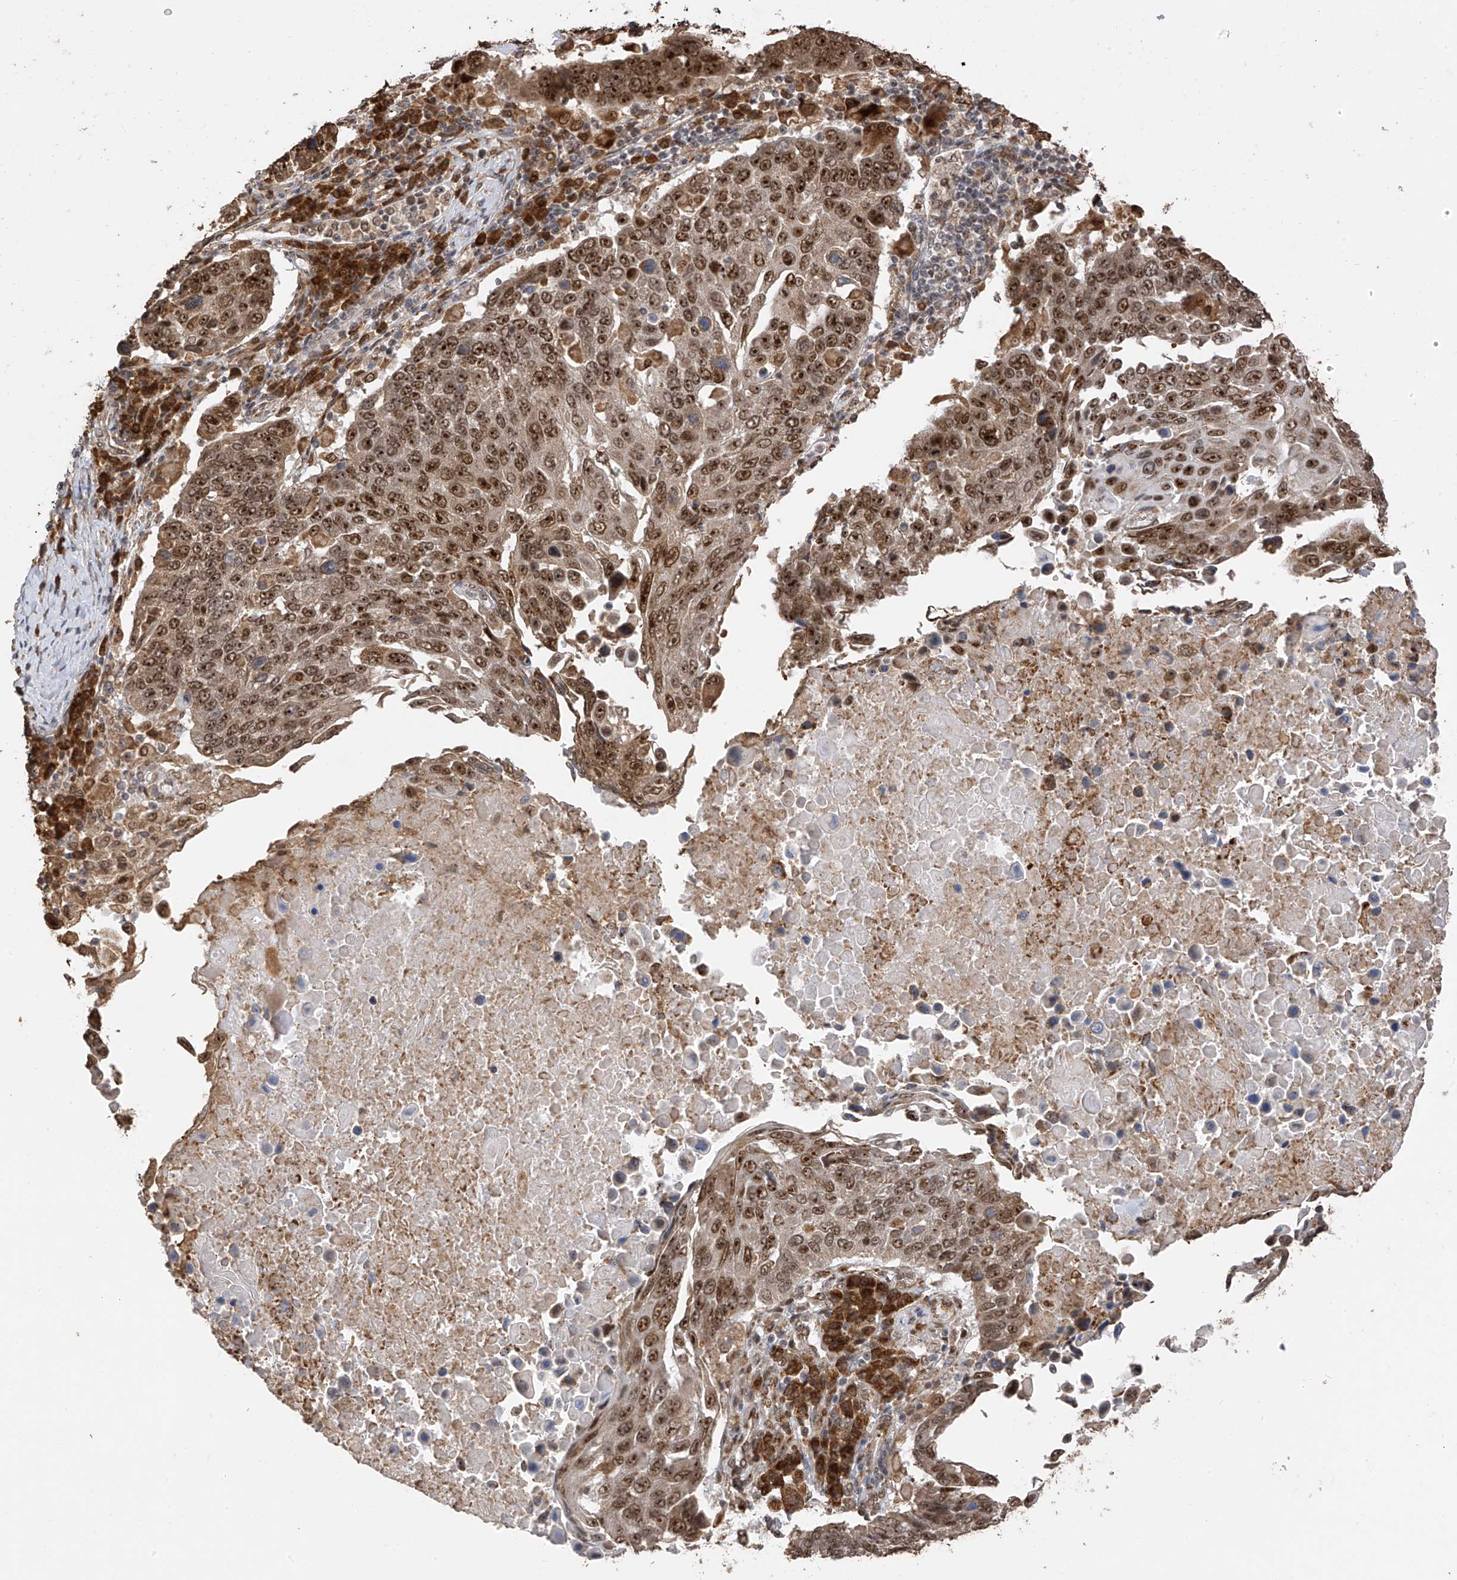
{"staining": {"intensity": "strong", "quantity": ">75%", "location": "cytoplasmic/membranous,nuclear"}, "tissue": "lung cancer", "cell_type": "Tumor cells", "image_type": "cancer", "snomed": [{"axis": "morphology", "description": "Squamous cell carcinoma, NOS"}, {"axis": "topography", "description": "Lung"}], "caption": "Lung cancer (squamous cell carcinoma) stained for a protein (brown) demonstrates strong cytoplasmic/membranous and nuclear positive expression in approximately >75% of tumor cells.", "gene": "ERLEC1", "patient": {"sex": "male", "age": 66}}